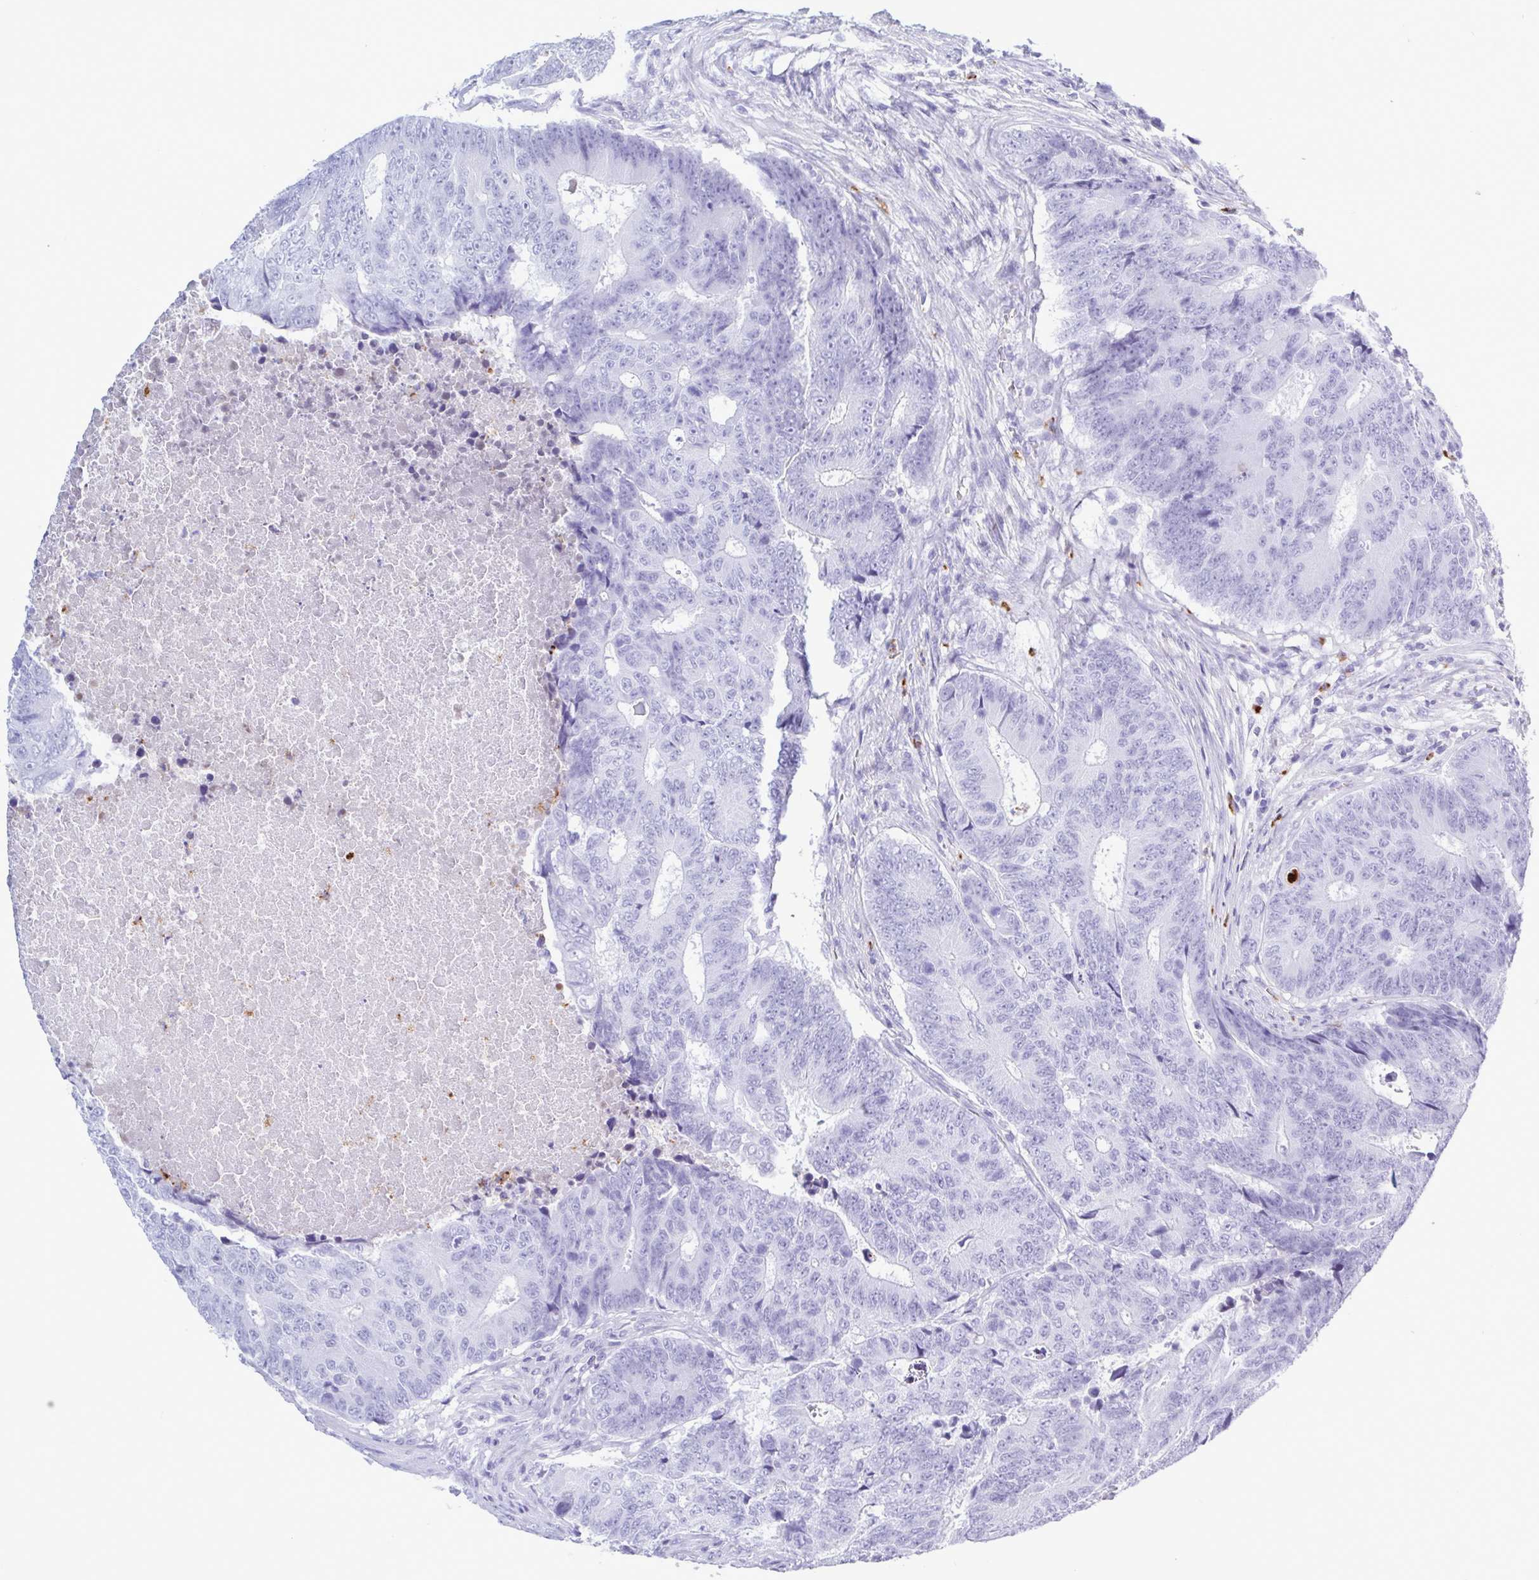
{"staining": {"intensity": "negative", "quantity": "none", "location": "none"}, "tissue": "colorectal cancer", "cell_type": "Tumor cells", "image_type": "cancer", "snomed": [{"axis": "morphology", "description": "Adenocarcinoma, NOS"}, {"axis": "topography", "description": "Colon"}], "caption": "This micrograph is of colorectal cancer stained with immunohistochemistry to label a protein in brown with the nuclei are counter-stained blue. There is no positivity in tumor cells.", "gene": "LTF", "patient": {"sex": "female", "age": 48}}